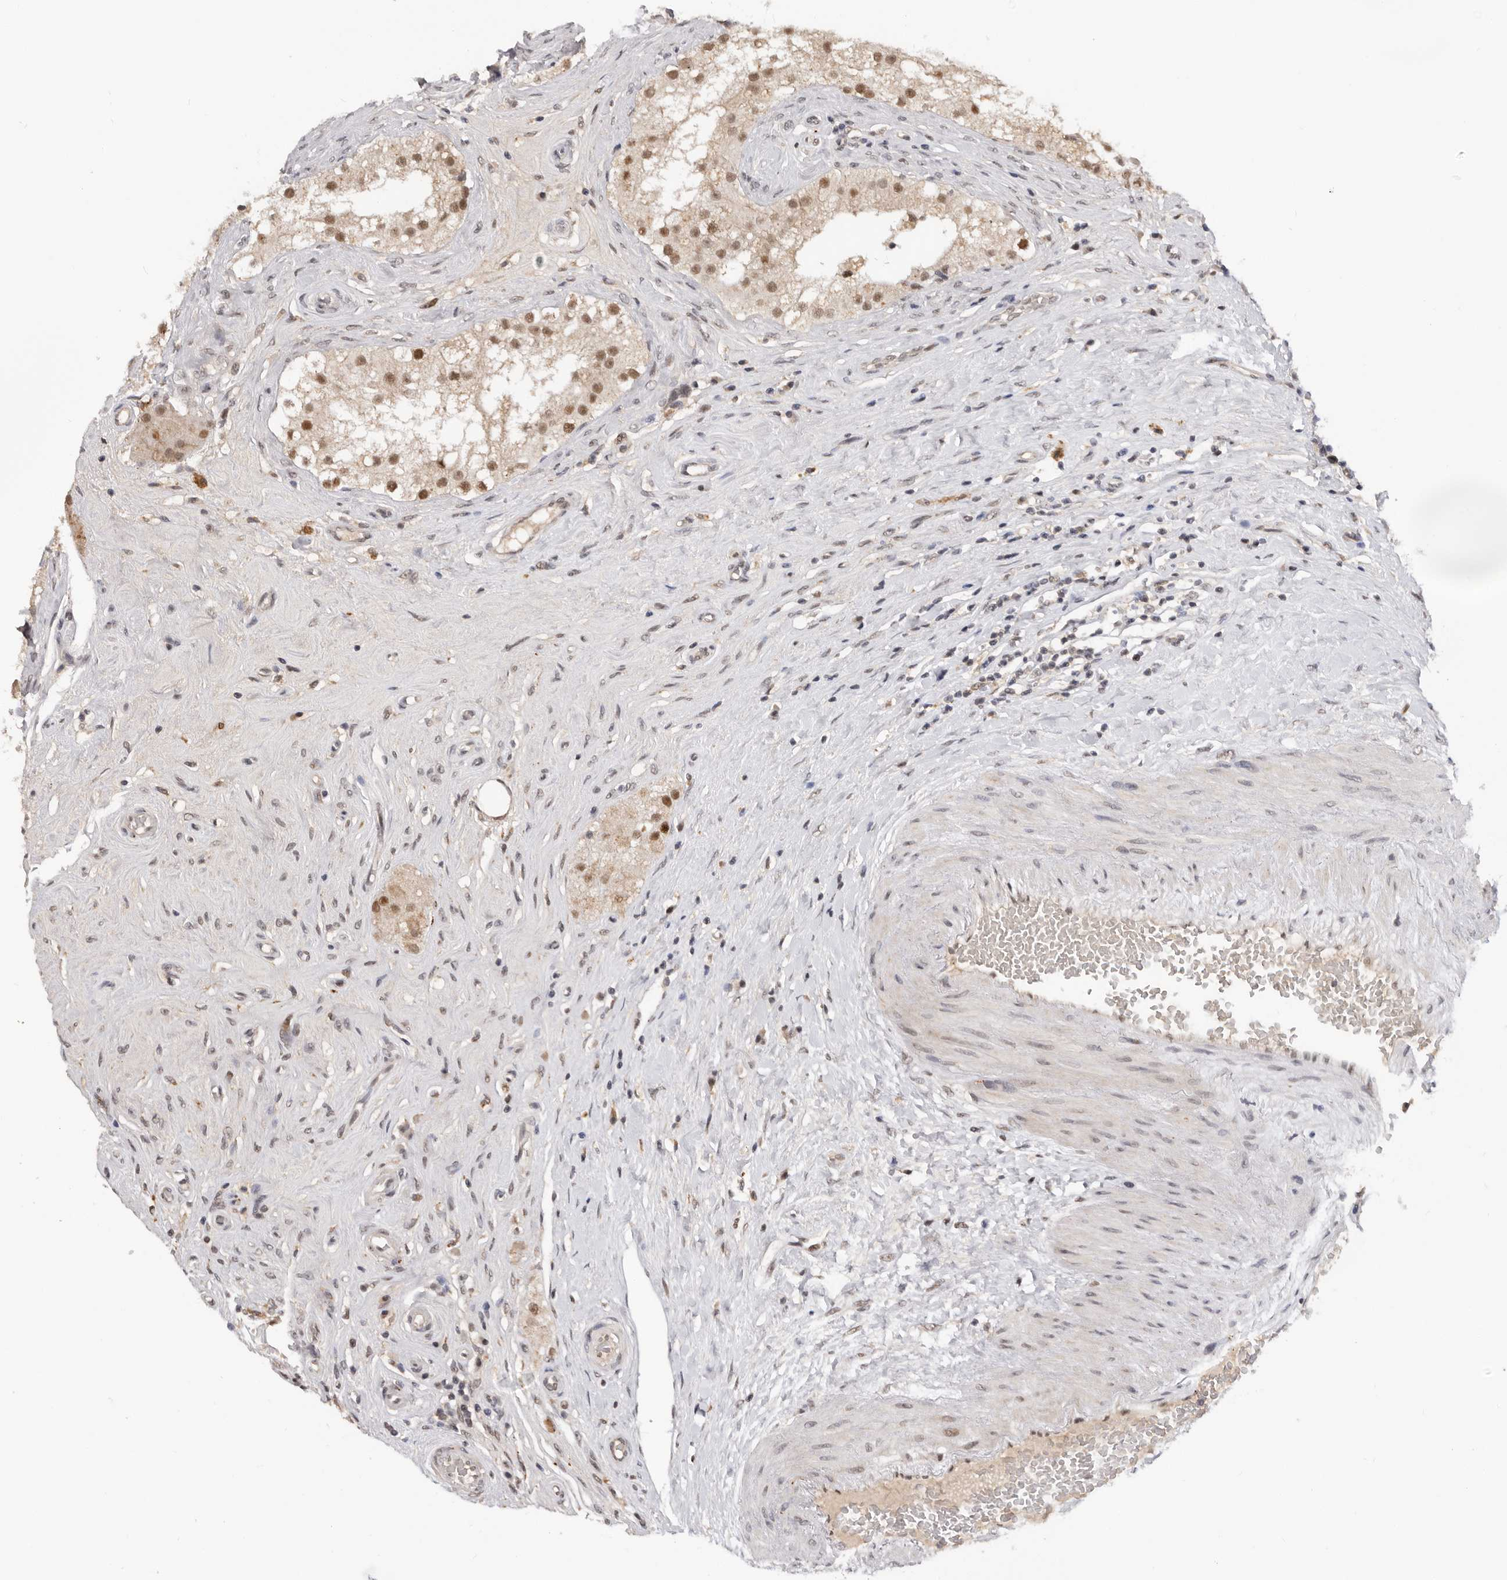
{"staining": {"intensity": "moderate", "quantity": ">75%", "location": "nuclear"}, "tissue": "testis", "cell_type": "Cells in seminiferous ducts", "image_type": "normal", "snomed": [{"axis": "morphology", "description": "Normal tissue, NOS"}, {"axis": "topography", "description": "Testis"}], "caption": "IHC (DAB (3,3'-diaminobenzidine)) staining of benign human testis reveals moderate nuclear protein positivity in approximately >75% of cells in seminiferous ducts.", "gene": "BRCA2", "patient": {"sex": "male", "age": 84}}